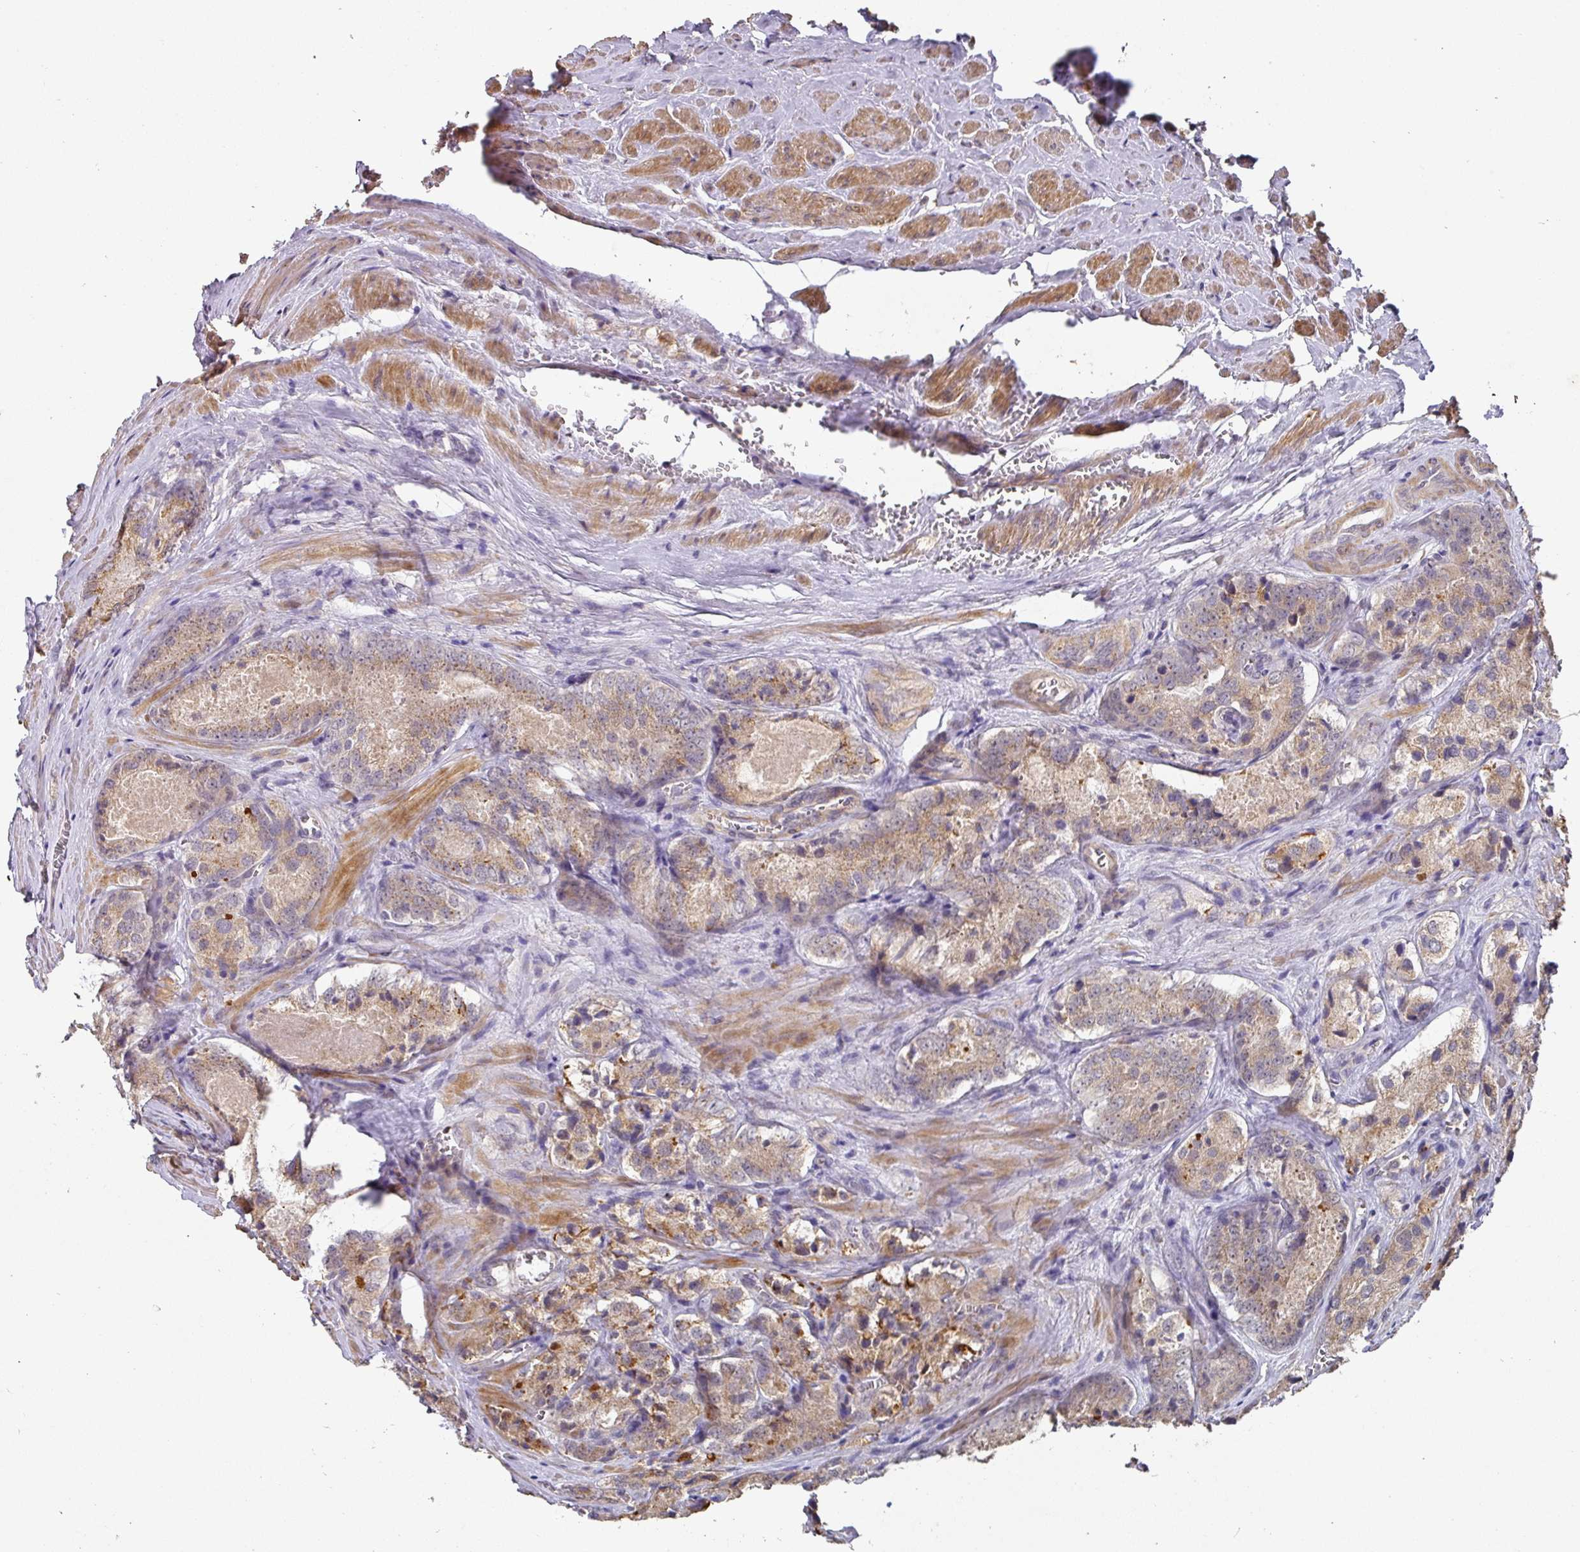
{"staining": {"intensity": "moderate", "quantity": "25%-75%", "location": "cytoplasmic/membranous"}, "tissue": "prostate cancer", "cell_type": "Tumor cells", "image_type": "cancer", "snomed": [{"axis": "morphology", "description": "Adenocarcinoma, Low grade"}, {"axis": "topography", "description": "Prostate"}], "caption": "Approximately 25%-75% of tumor cells in human prostate cancer (low-grade adenocarcinoma) demonstrate moderate cytoplasmic/membranous protein positivity as visualized by brown immunohistochemical staining.", "gene": "ACVR2B", "patient": {"sex": "male", "age": 68}}